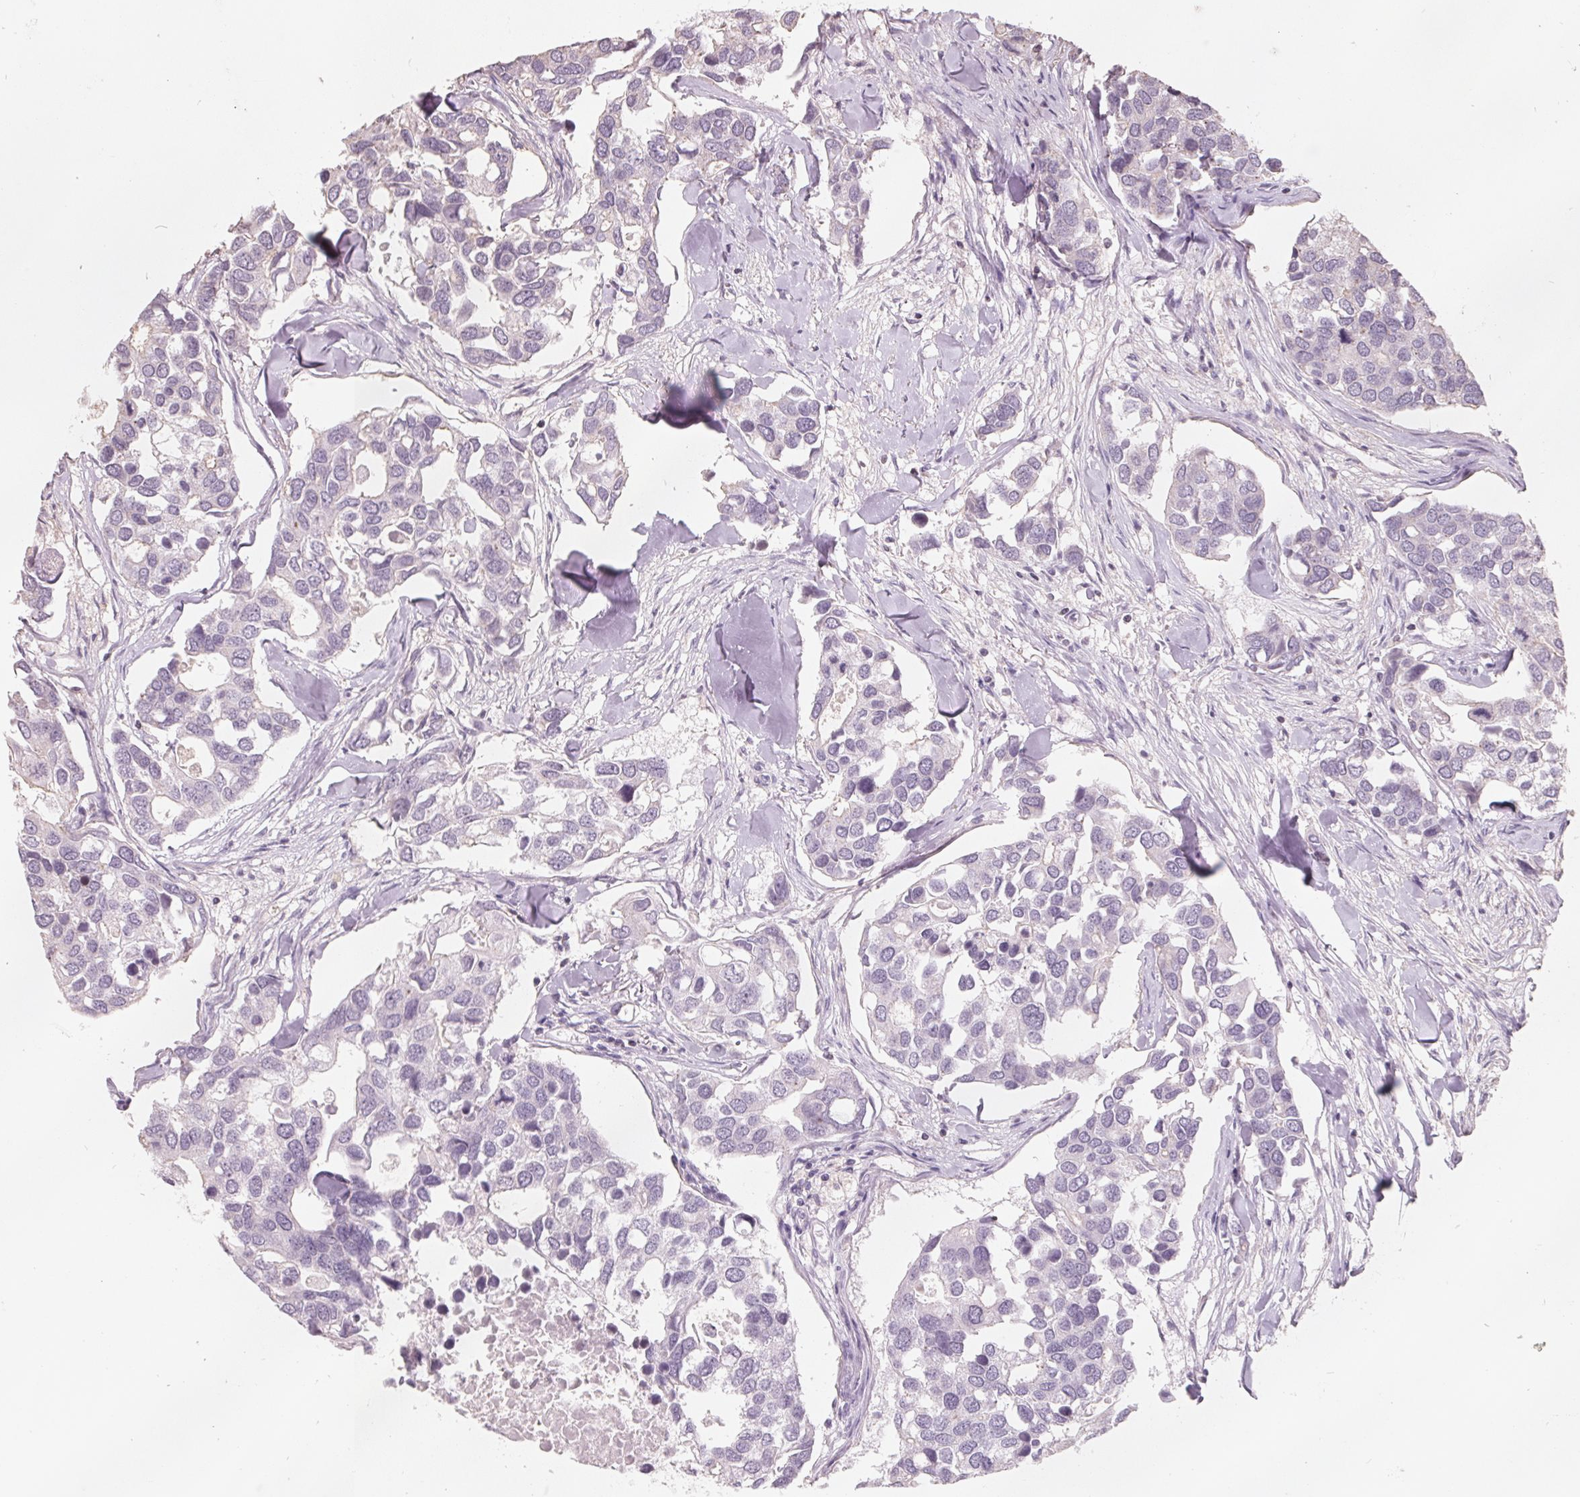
{"staining": {"intensity": "negative", "quantity": "none", "location": "none"}, "tissue": "breast cancer", "cell_type": "Tumor cells", "image_type": "cancer", "snomed": [{"axis": "morphology", "description": "Duct carcinoma"}, {"axis": "topography", "description": "Breast"}], "caption": "Tumor cells are negative for brown protein staining in breast cancer (infiltrating ductal carcinoma). The staining was performed using DAB (3,3'-diaminobenzidine) to visualize the protein expression in brown, while the nuclei were stained in blue with hematoxylin (Magnification: 20x).", "gene": "FTCD", "patient": {"sex": "female", "age": 83}}